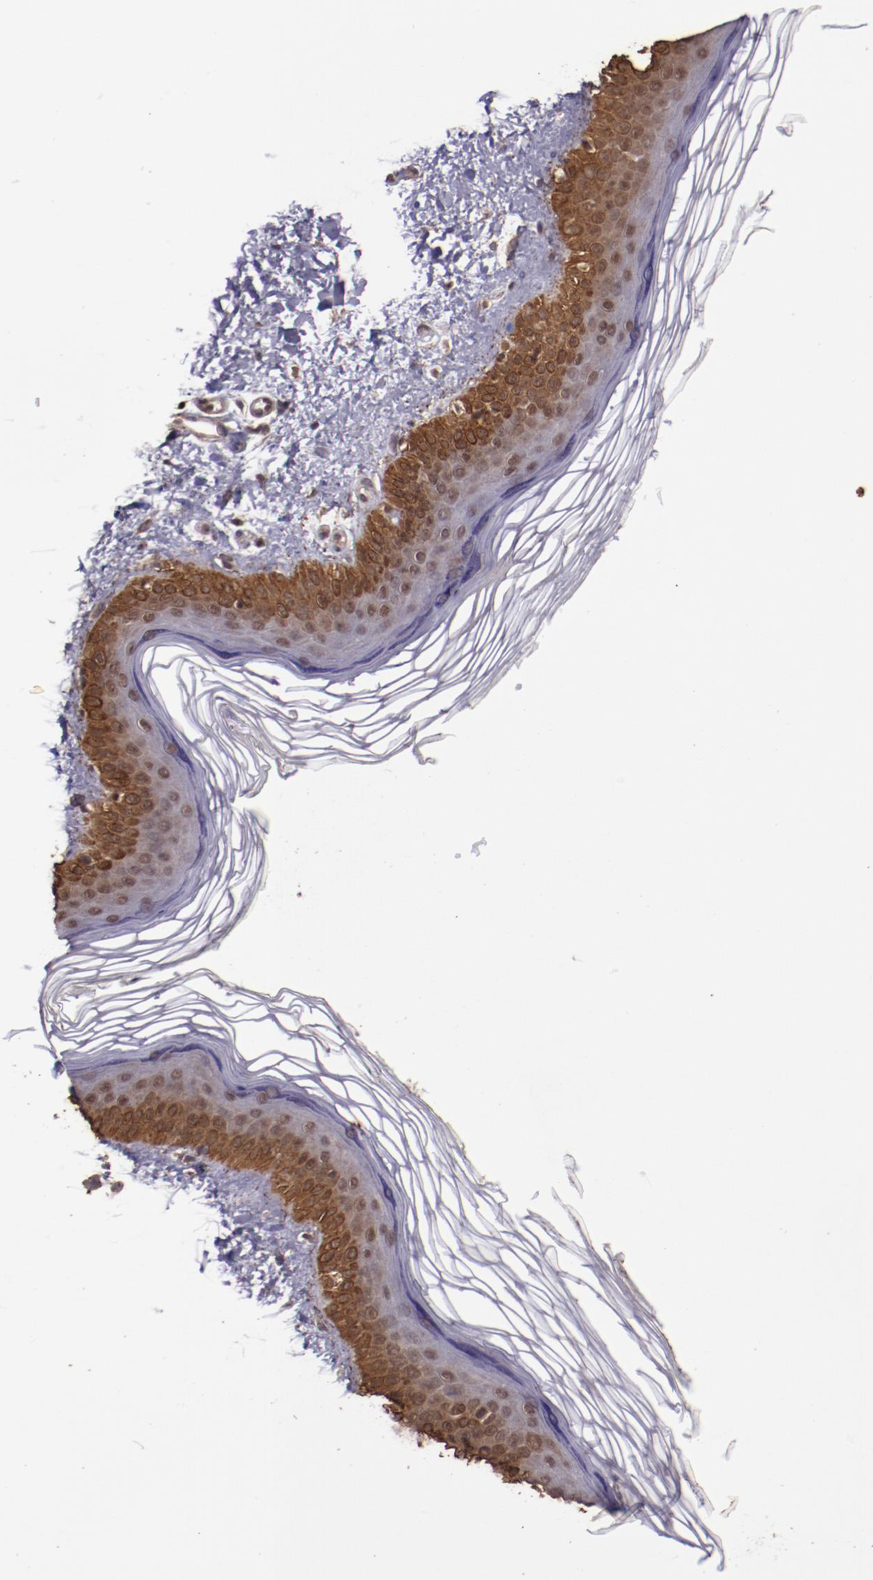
{"staining": {"intensity": "moderate", "quantity": ">75%", "location": "cytoplasmic/membranous"}, "tissue": "skin", "cell_type": "Fibroblasts", "image_type": "normal", "snomed": [{"axis": "morphology", "description": "Normal tissue, NOS"}, {"axis": "topography", "description": "Skin"}], "caption": "This is a histology image of immunohistochemistry staining of normal skin, which shows moderate expression in the cytoplasmic/membranous of fibroblasts.", "gene": "ELF1", "patient": {"sex": "female", "age": 19}}